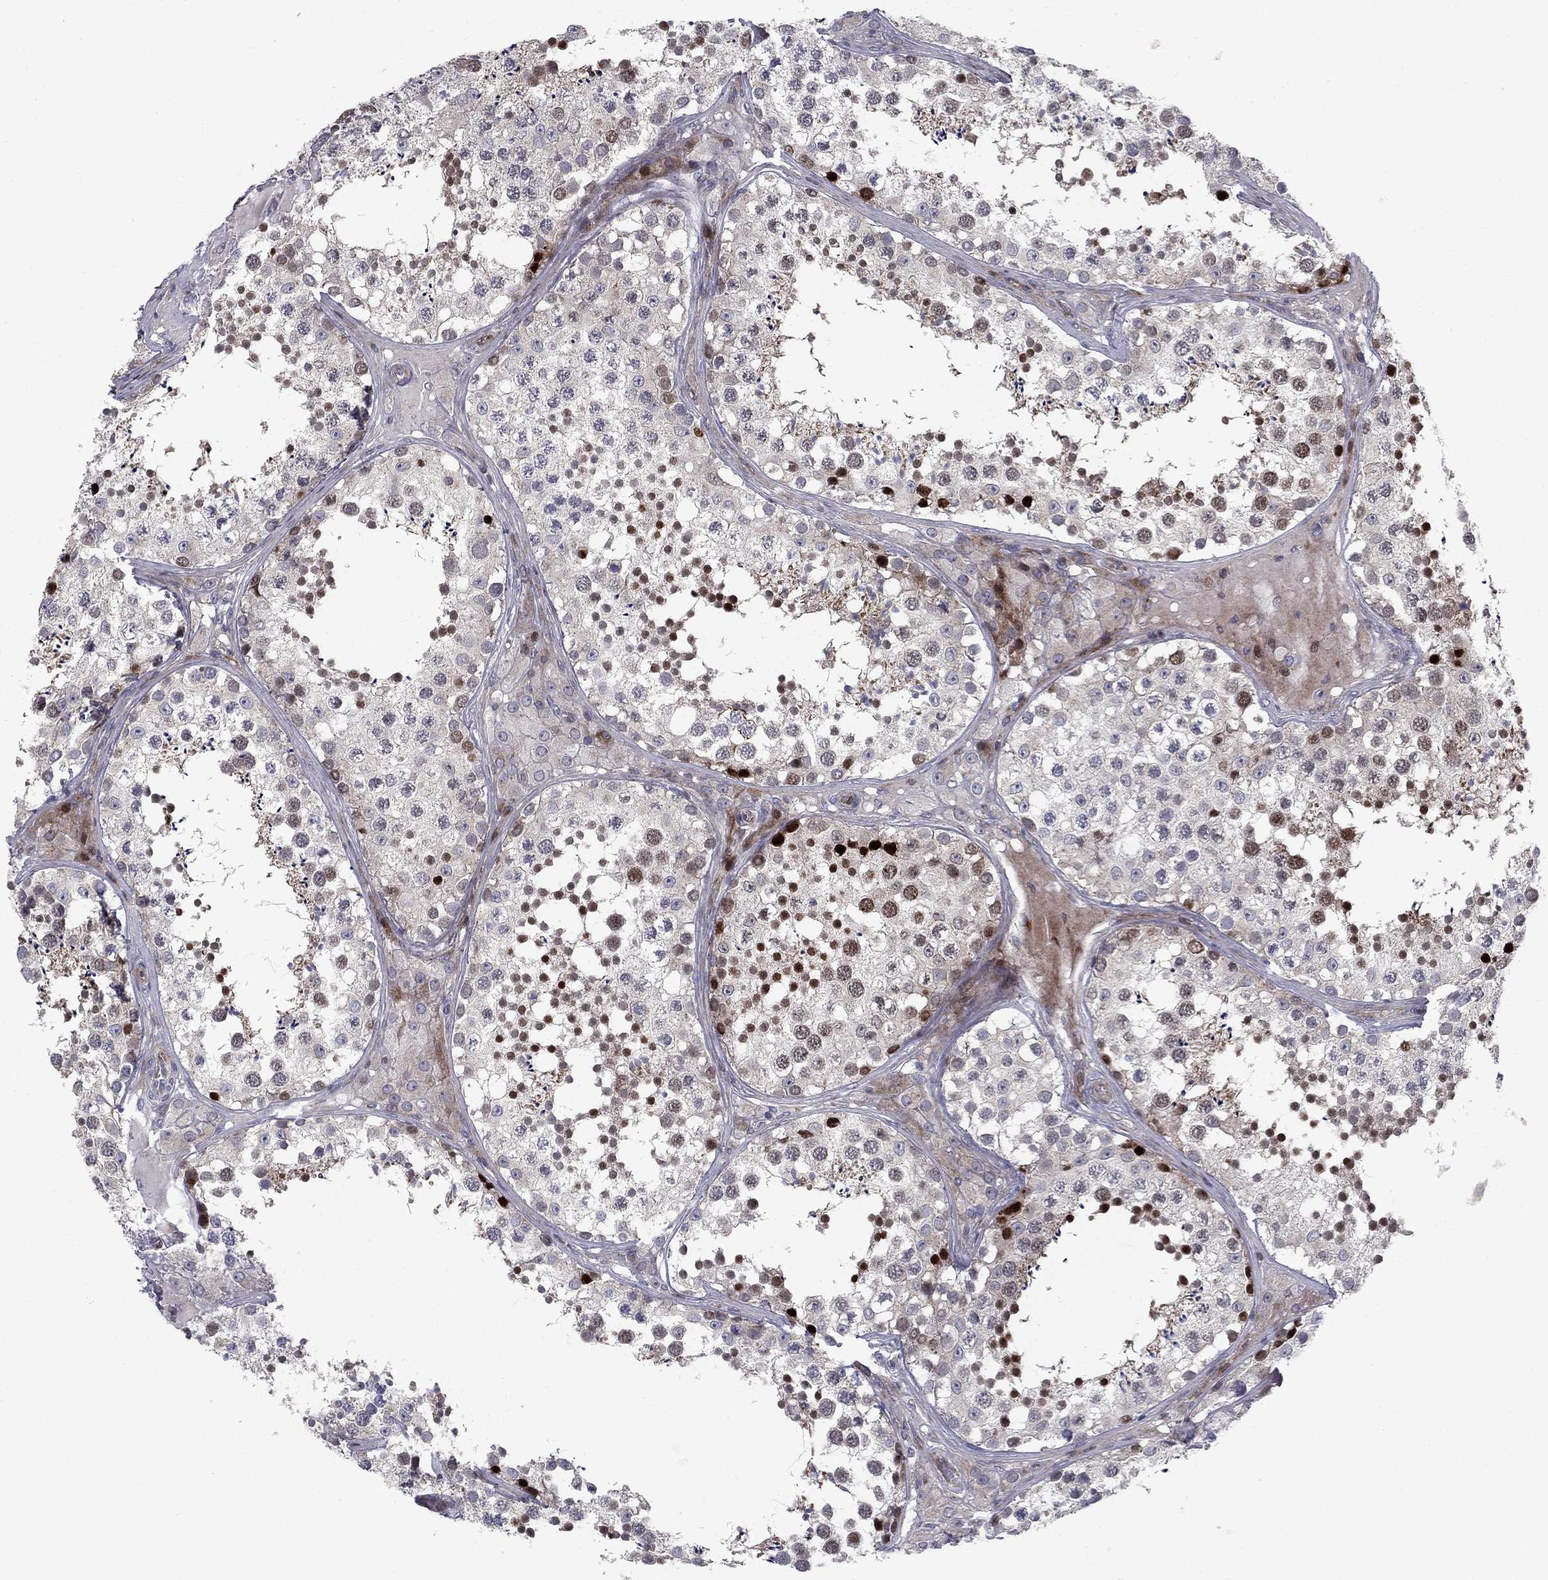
{"staining": {"intensity": "strong", "quantity": "<25%", "location": "nuclear"}, "tissue": "testis", "cell_type": "Cells in seminiferous ducts", "image_type": "normal", "snomed": [{"axis": "morphology", "description": "Normal tissue, NOS"}, {"axis": "topography", "description": "Testis"}], "caption": "Unremarkable testis exhibits strong nuclear staining in about <25% of cells in seminiferous ducts The staining is performed using DAB brown chromogen to label protein expression. The nuclei are counter-stained blue using hematoxylin..", "gene": "MIOS", "patient": {"sex": "male", "age": 34}}